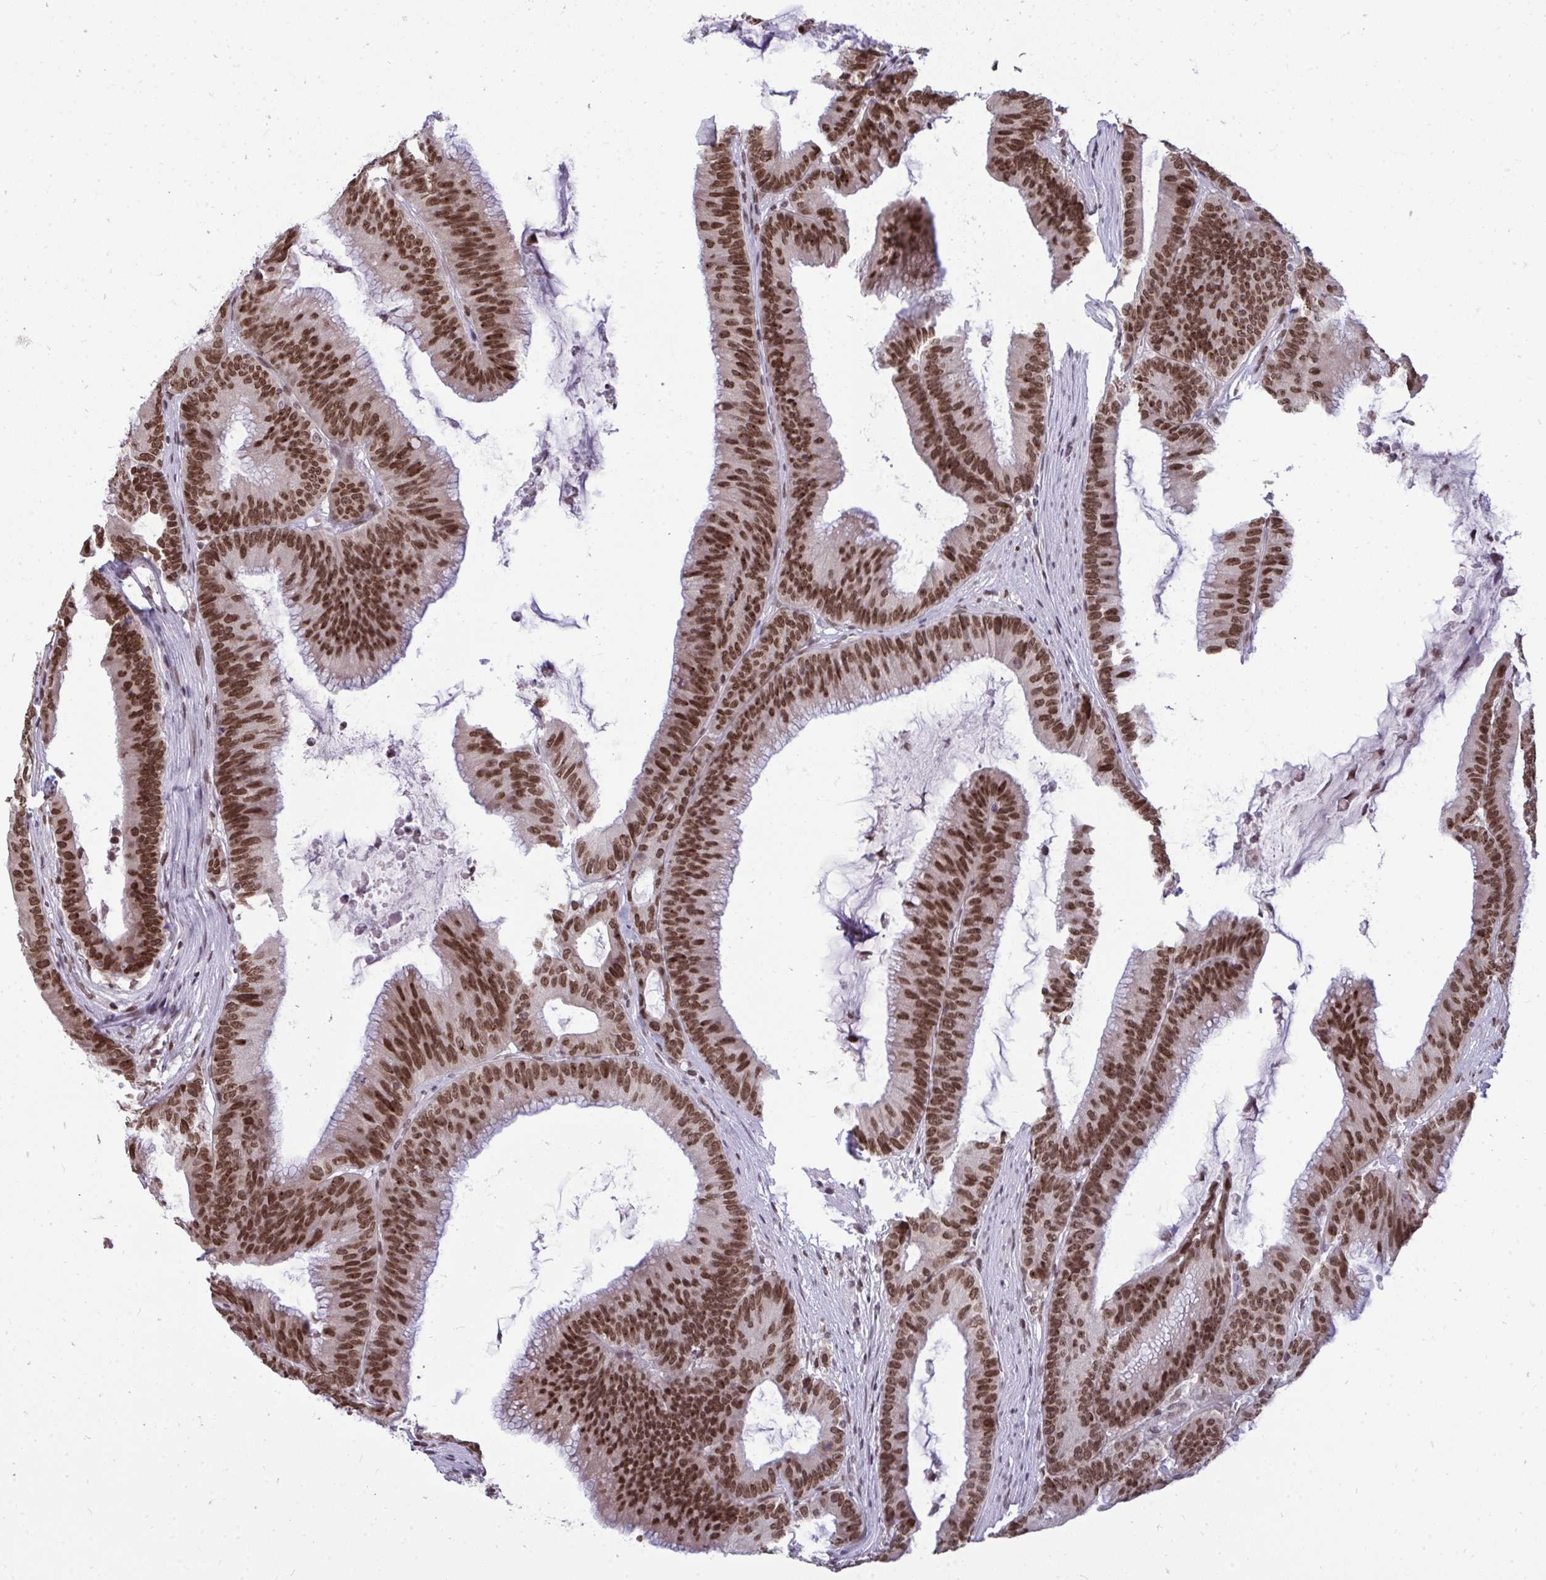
{"staining": {"intensity": "moderate", "quantity": ">75%", "location": "nuclear"}, "tissue": "colorectal cancer", "cell_type": "Tumor cells", "image_type": "cancer", "snomed": [{"axis": "morphology", "description": "Adenocarcinoma, NOS"}, {"axis": "topography", "description": "Colon"}], "caption": "The photomicrograph exhibits immunohistochemical staining of adenocarcinoma (colorectal). There is moderate nuclear staining is appreciated in approximately >75% of tumor cells. The protein of interest is stained brown, and the nuclei are stained in blue (DAB IHC with brightfield microscopy, high magnification).", "gene": "JPT1", "patient": {"sex": "female", "age": 78}}